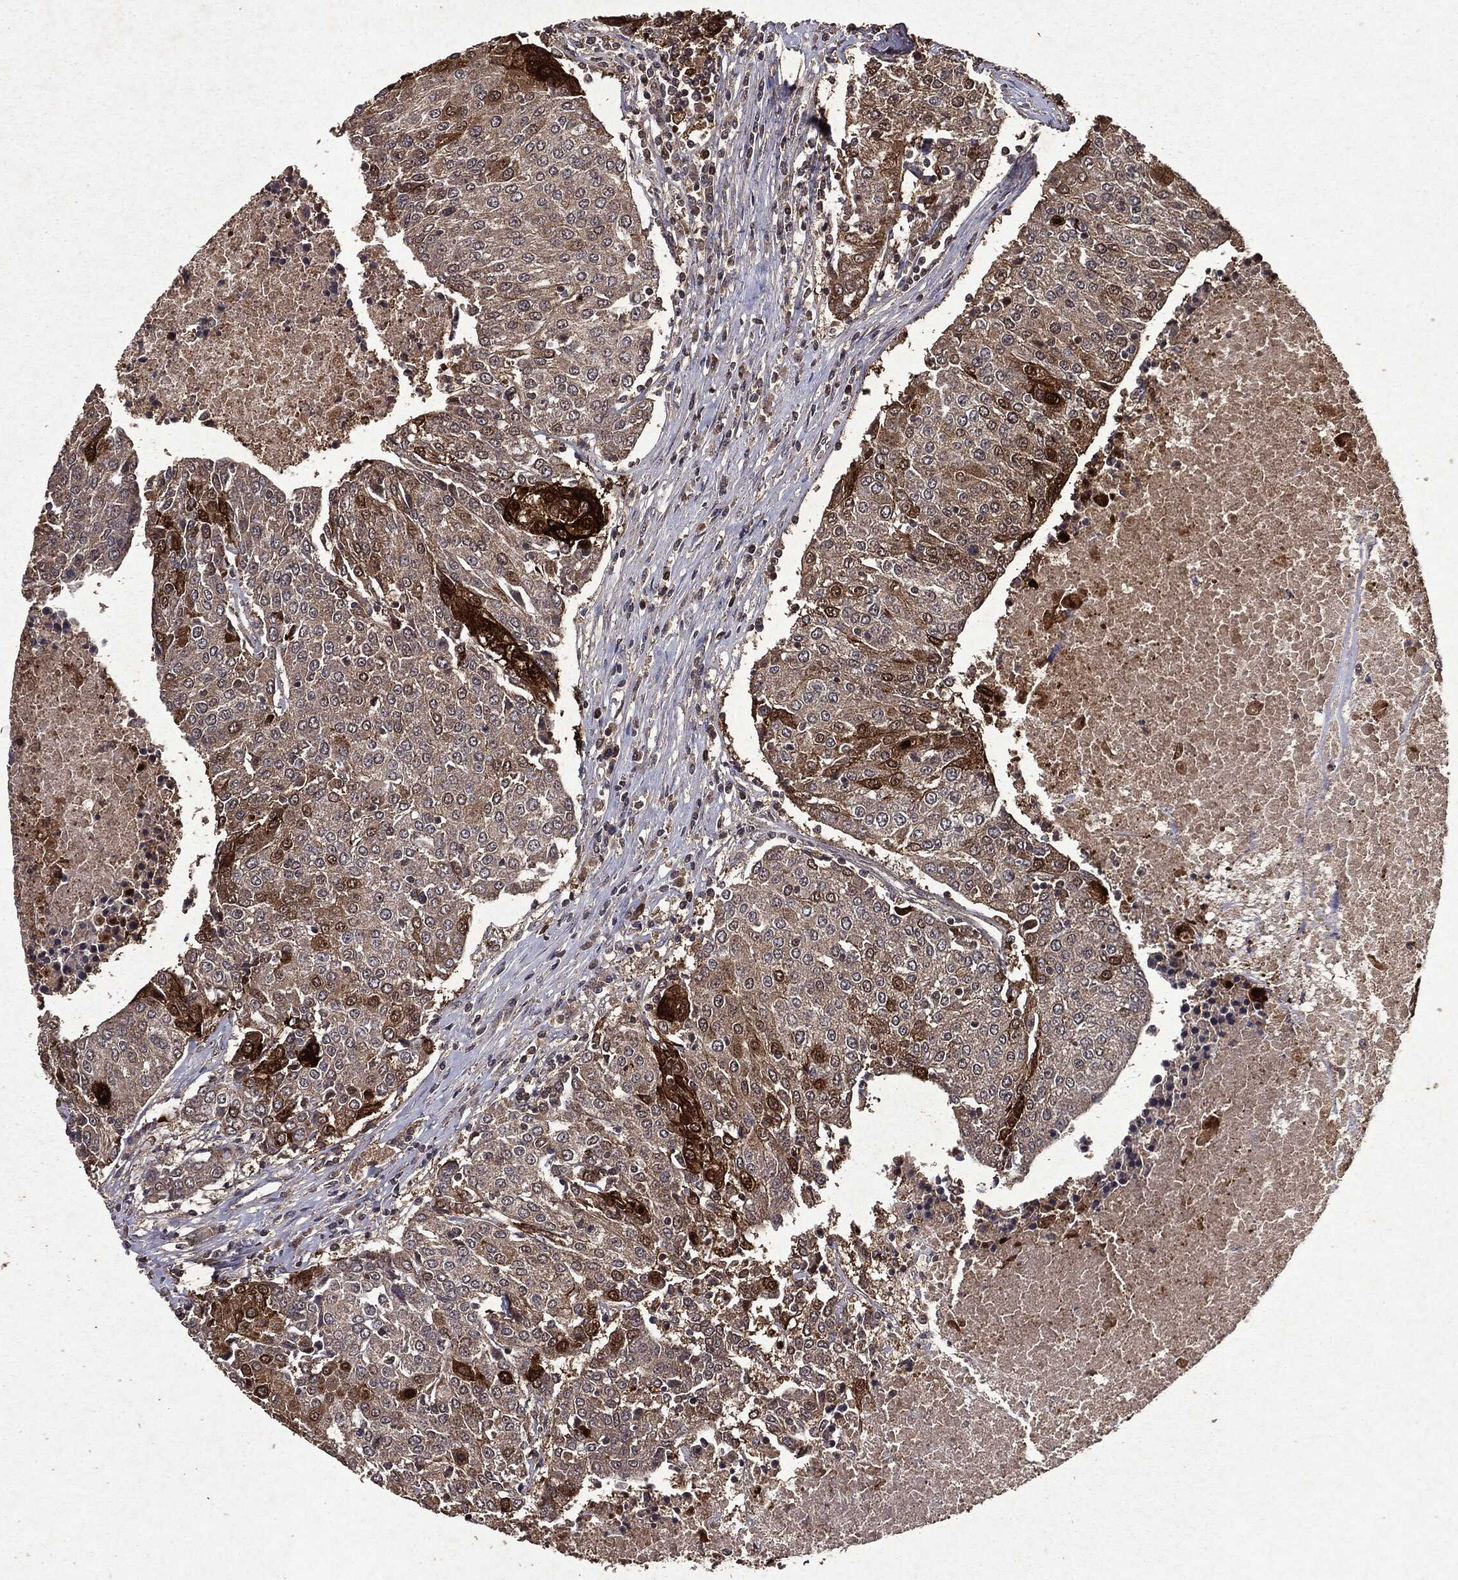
{"staining": {"intensity": "moderate", "quantity": "<25%", "location": "cytoplasmic/membranous"}, "tissue": "urothelial cancer", "cell_type": "Tumor cells", "image_type": "cancer", "snomed": [{"axis": "morphology", "description": "Urothelial carcinoma, High grade"}, {"axis": "topography", "description": "Urinary bladder"}], "caption": "Brown immunohistochemical staining in human urothelial carcinoma (high-grade) exhibits moderate cytoplasmic/membranous expression in approximately <25% of tumor cells.", "gene": "MTOR", "patient": {"sex": "female", "age": 85}}